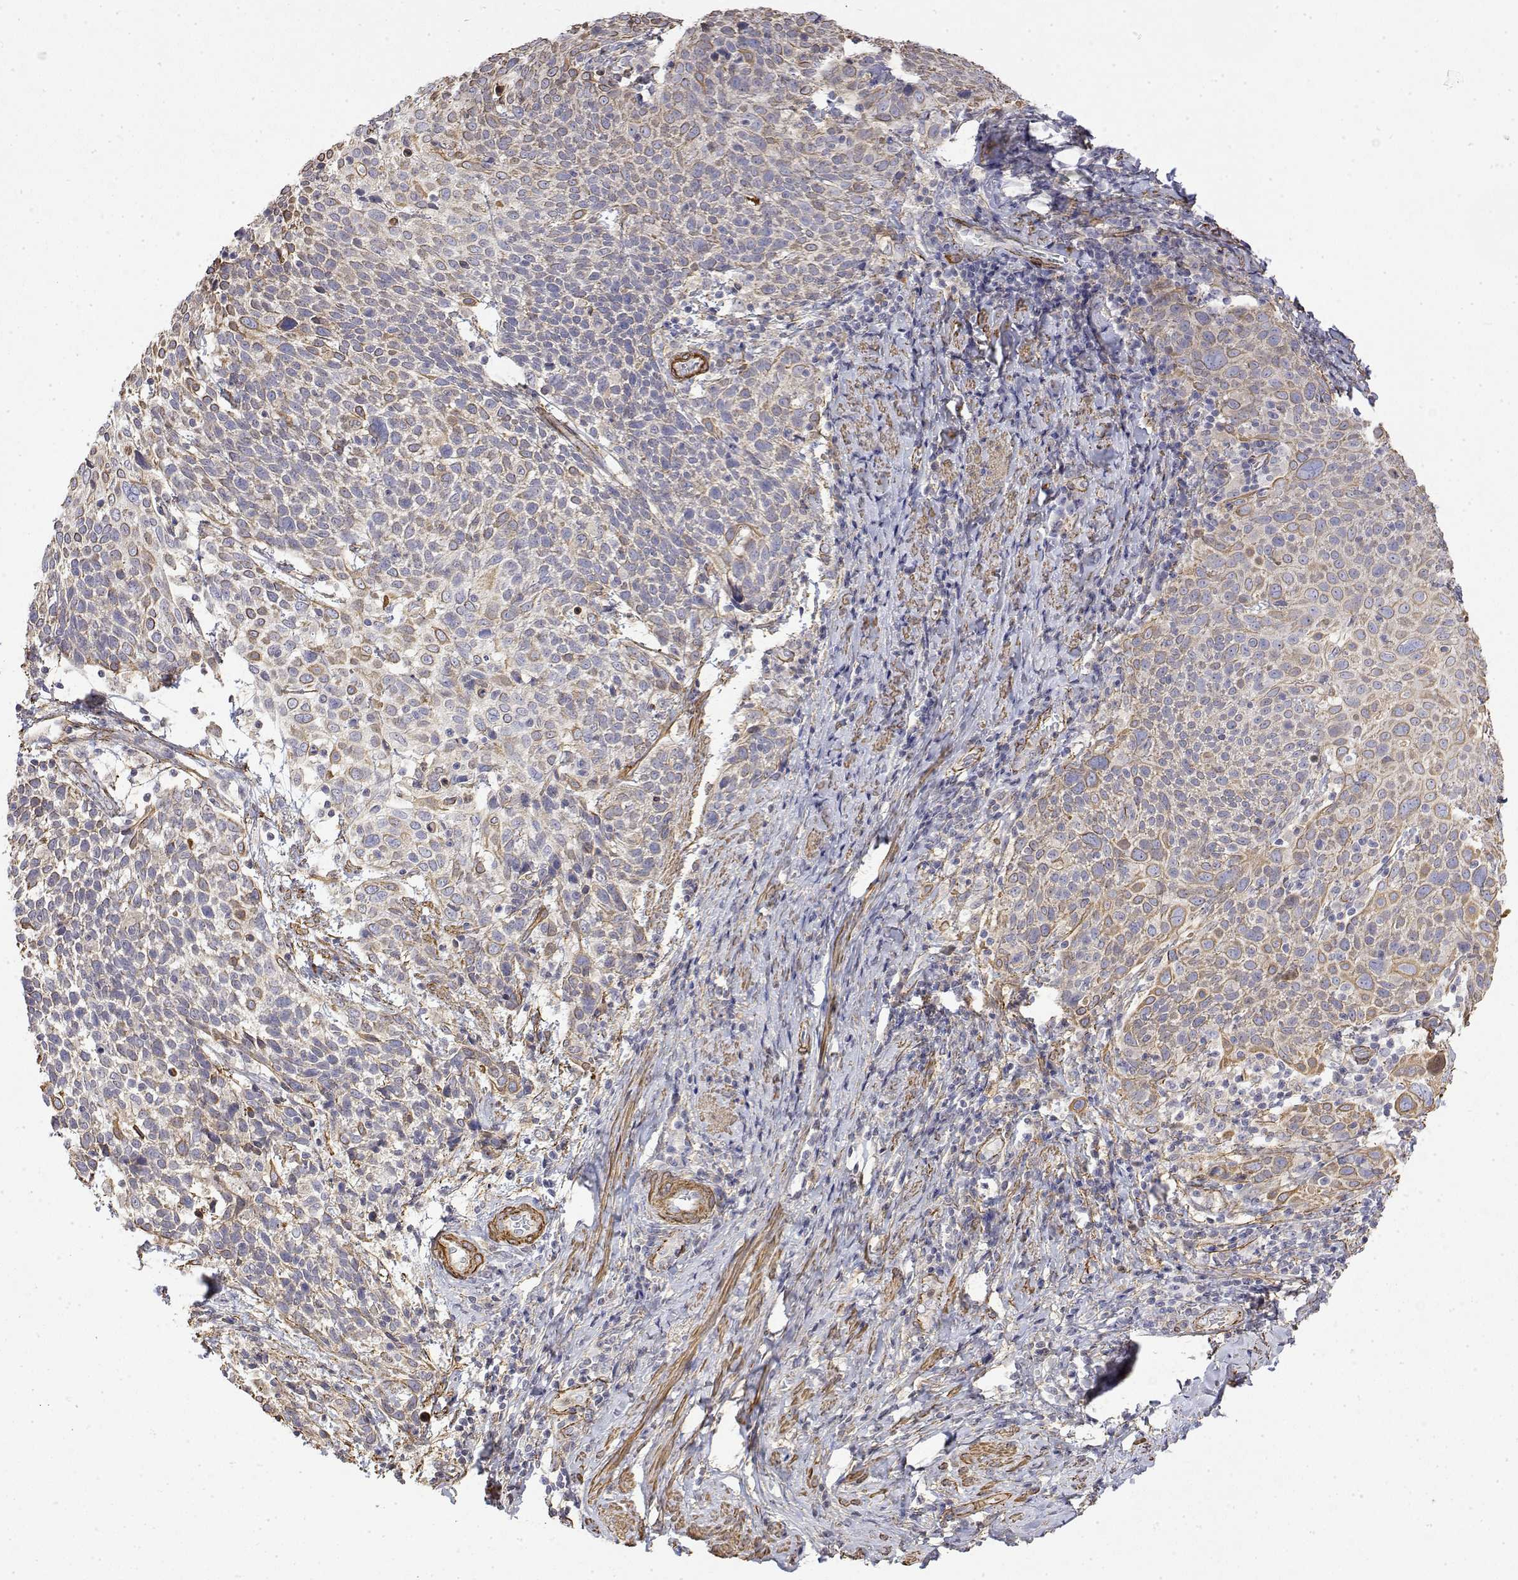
{"staining": {"intensity": "weak", "quantity": "25%-75%", "location": "cytoplasmic/membranous"}, "tissue": "cervical cancer", "cell_type": "Tumor cells", "image_type": "cancer", "snomed": [{"axis": "morphology", "description": "Squamous cell carcinoma, NOS"}, {"axis": "topography", "description": "Cervix"}], "caption": "The micrograph displays a brown stain indicating the presence of a protein in the cytoplasmic/membranous of tumor cells in cervical cancer.", "gene": "SOWAHD", "patient": {"sex": "female", "age": 61}}